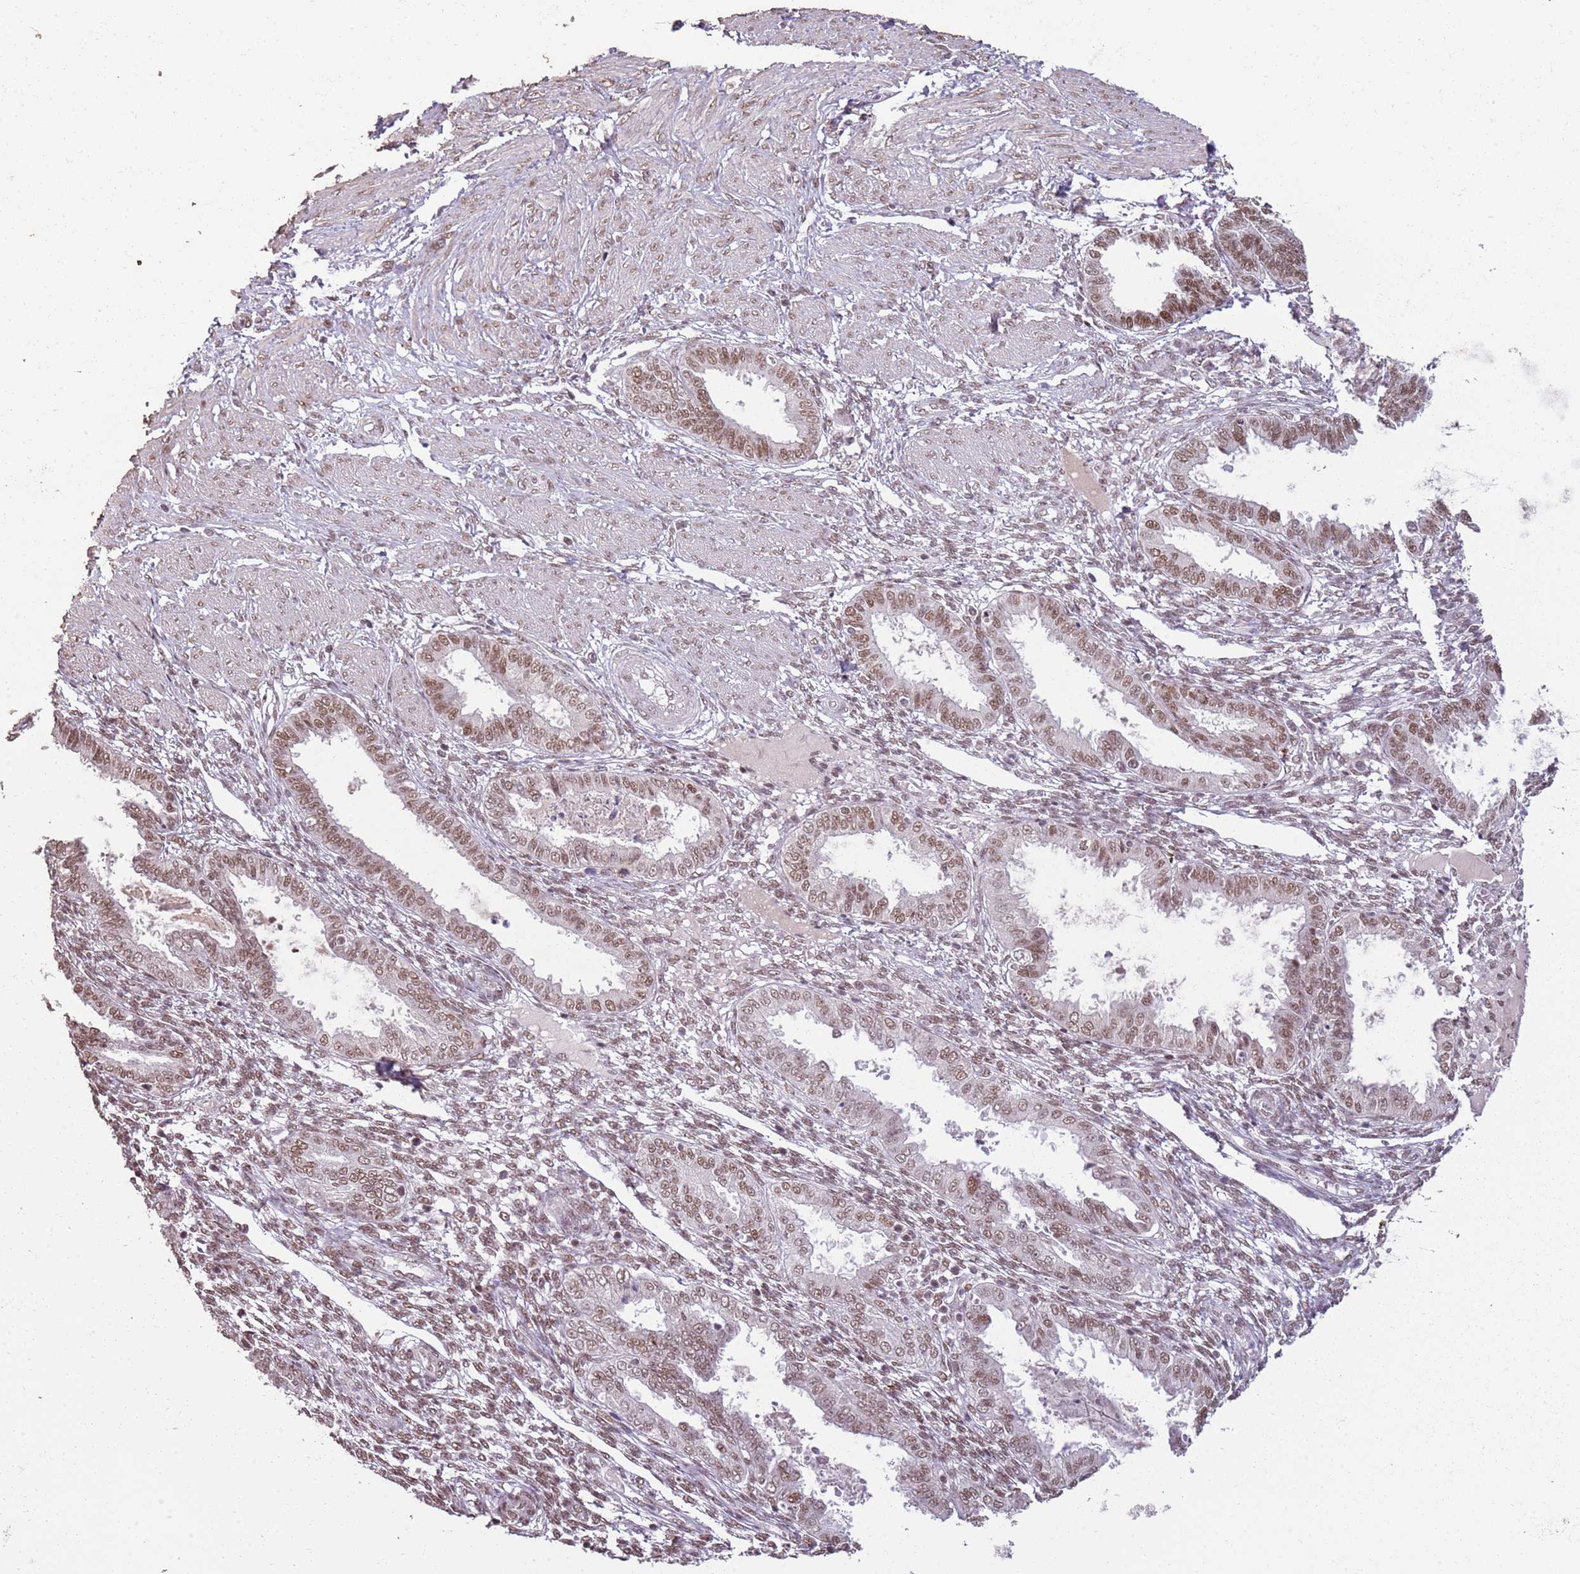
{"staining": {"intensity": "moderate", "quantity": "25%-75%", "location": "nuclear"}, "tissue": "endometrium", "cell_type": "Cells in endometrial stroma", "image_type": "normal", "snomed": [{"axis": "morphology", "description": "Normal tissue, NOS"}, {"axis": "topography", "description": "Endometrium"}], "caption": "Immunohistochemistry (DAB) staining of unremarkable endometrium exhibits moderate nuclear protein positivity in approximately 25%-75% of cells in endometrial stroma. (DAB (3,3'-diaminobenzidine) IHC with brightfield microscopy, high magnification).", "gene": "ARL14EP", "patient": {"sex": "female", "age": 33}}